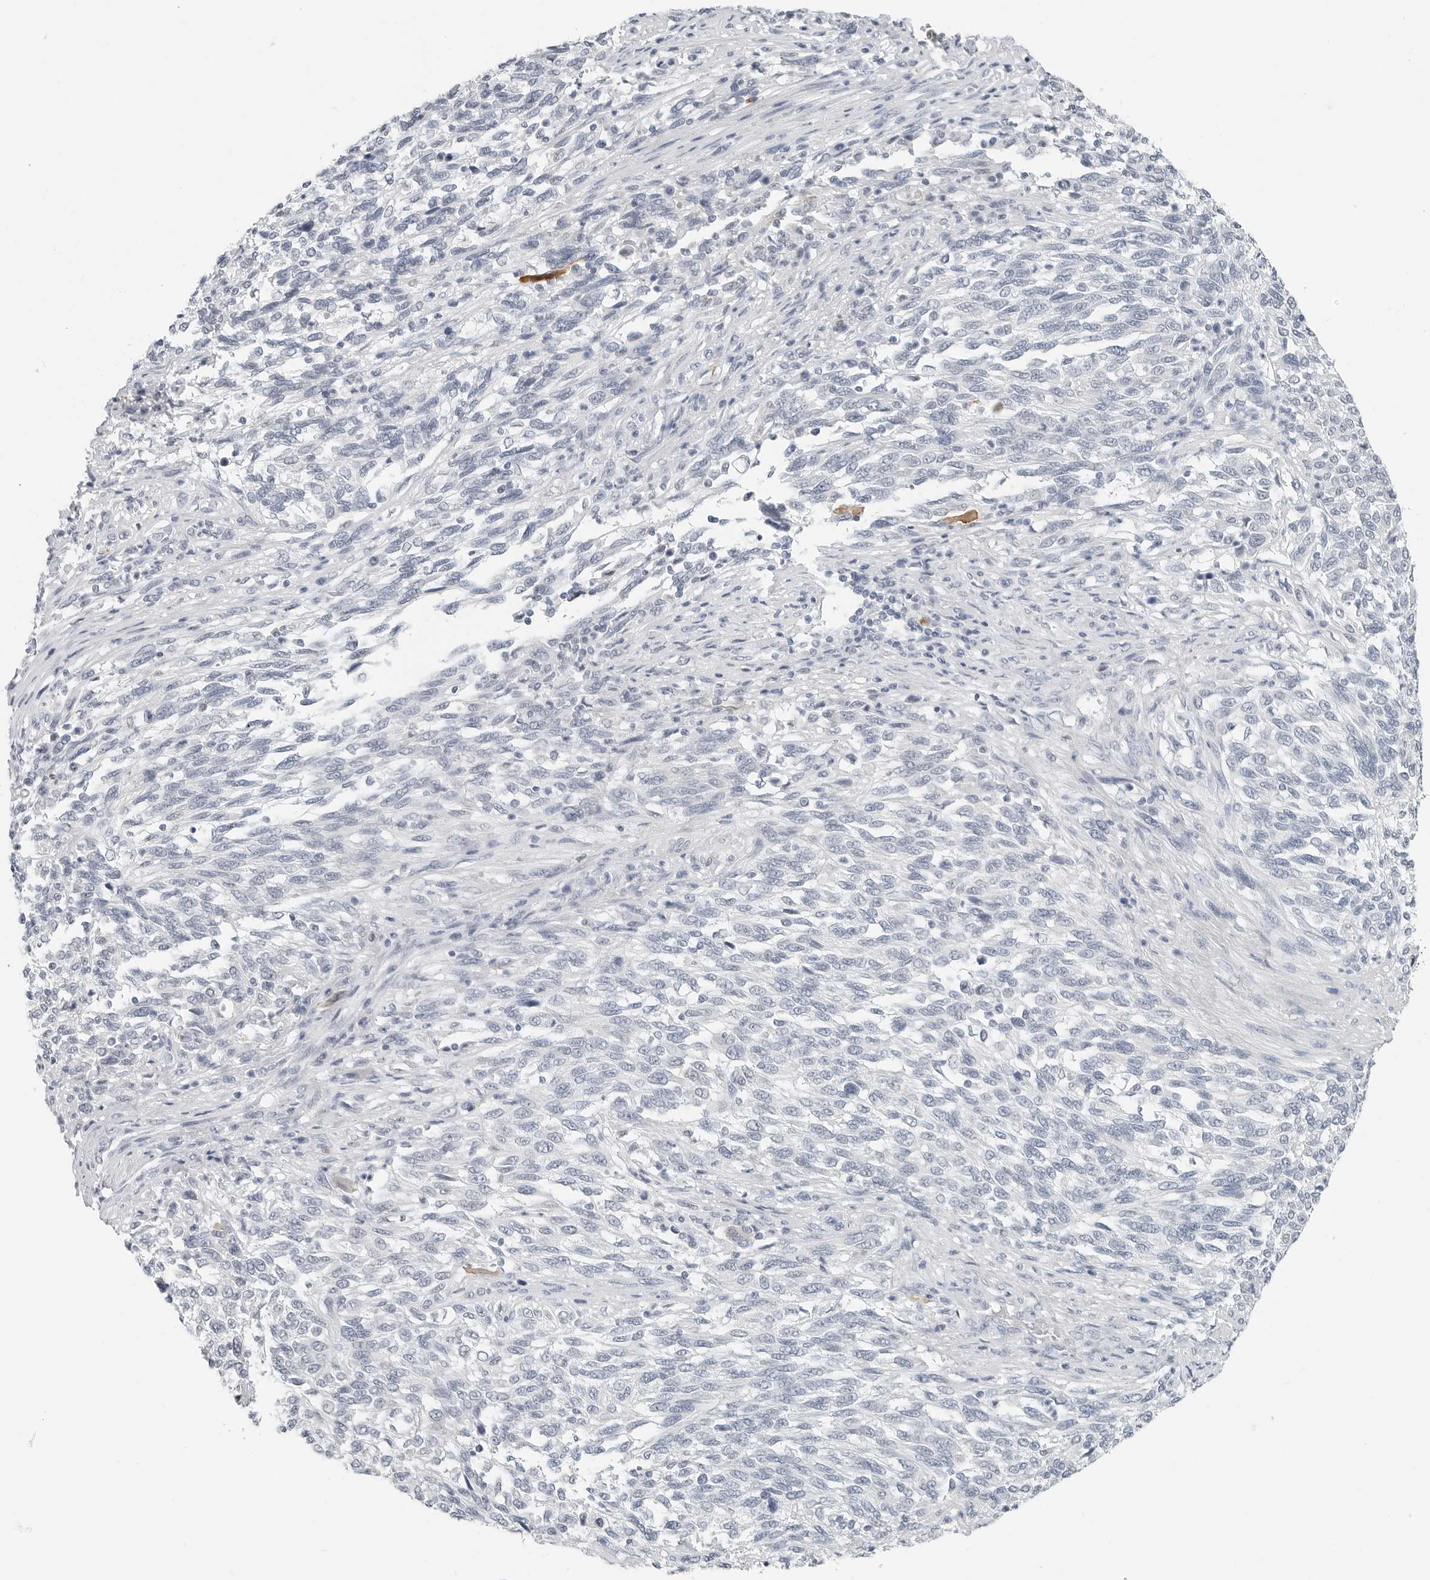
{"staining": {"intensity": "negative", "quantity": "none", "location": "none"}, "tissue": "melanoma", "cell_type": "Tumor cells", "image_type": "cancer", "snomed": [{"axis": "morphology", "description": "Malignant melanoma, Metastatic site"}, {"axis": "topography", "description": "Lymph node"}], "caption": "An image of human malignant melanoma (metastatic site) is negative for staining in tumor cells. Nuclei are stained in blue.", "gene": "XIRP1", "patient": {"sex": "male", "age": 61}}